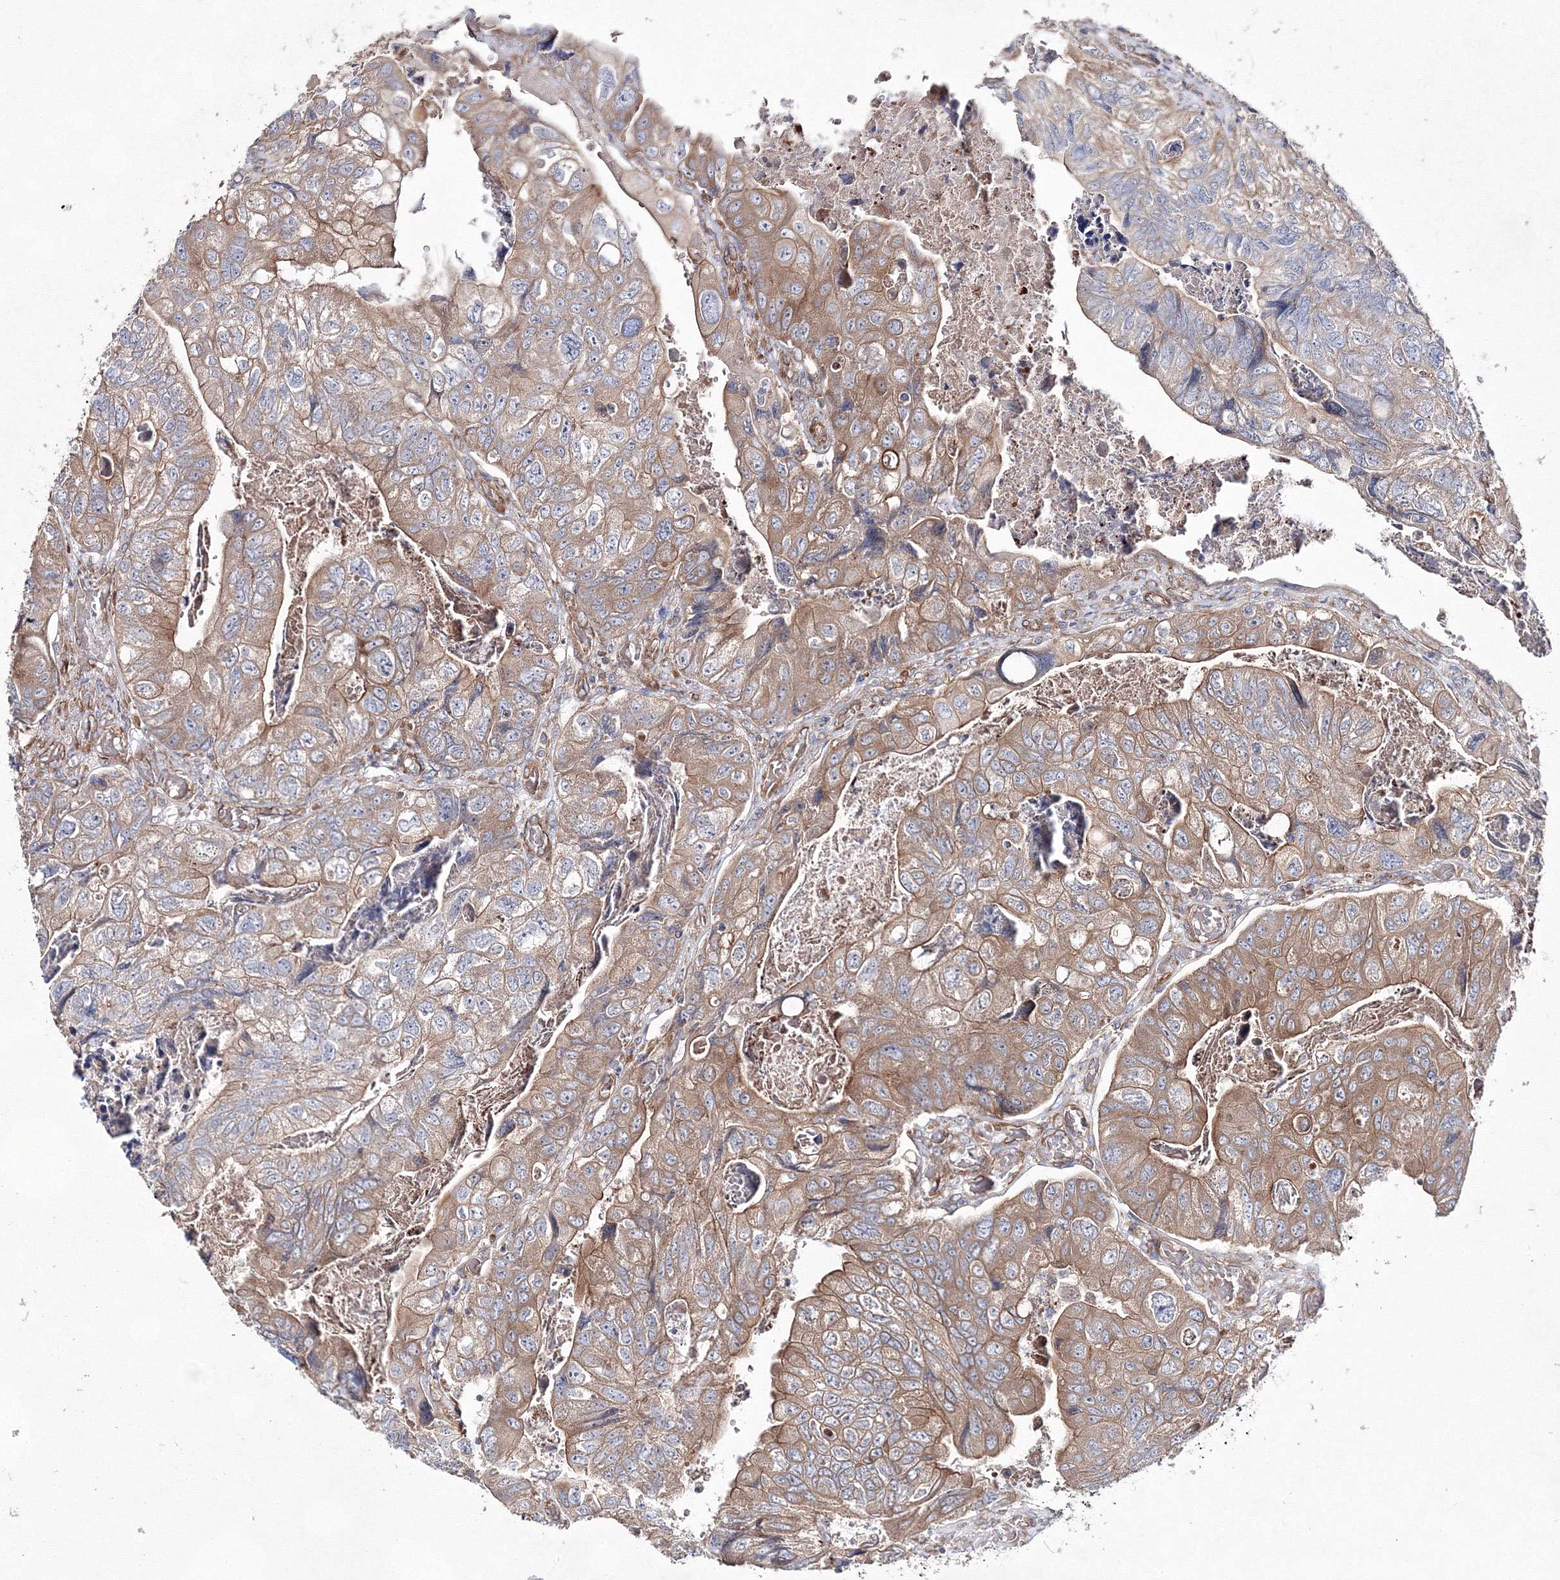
{"staining": {"intensity": "moderate", "quantity": ">75%", "location": "cytoplasmic/membranous"}, "tissue": "colorectal cancer", "cell_type": "Tumor cells", "image_type": "cancer", "snomed": [{"axis": "morphology", "description": "Adenocarcinoma, NOS"}, {"axis": "topography", "description": "Rectum"}], "caption": "Immunohistochemistry (IHC) (DAB (3,3'-diaminobenzidine)) staining of human colorectal cancer displays moderate cytoplasmic/membranous protein staining in about >75% of tumor cells.", "gene": "EXOC6", "patient": {"sex": "male", "age": 63}}